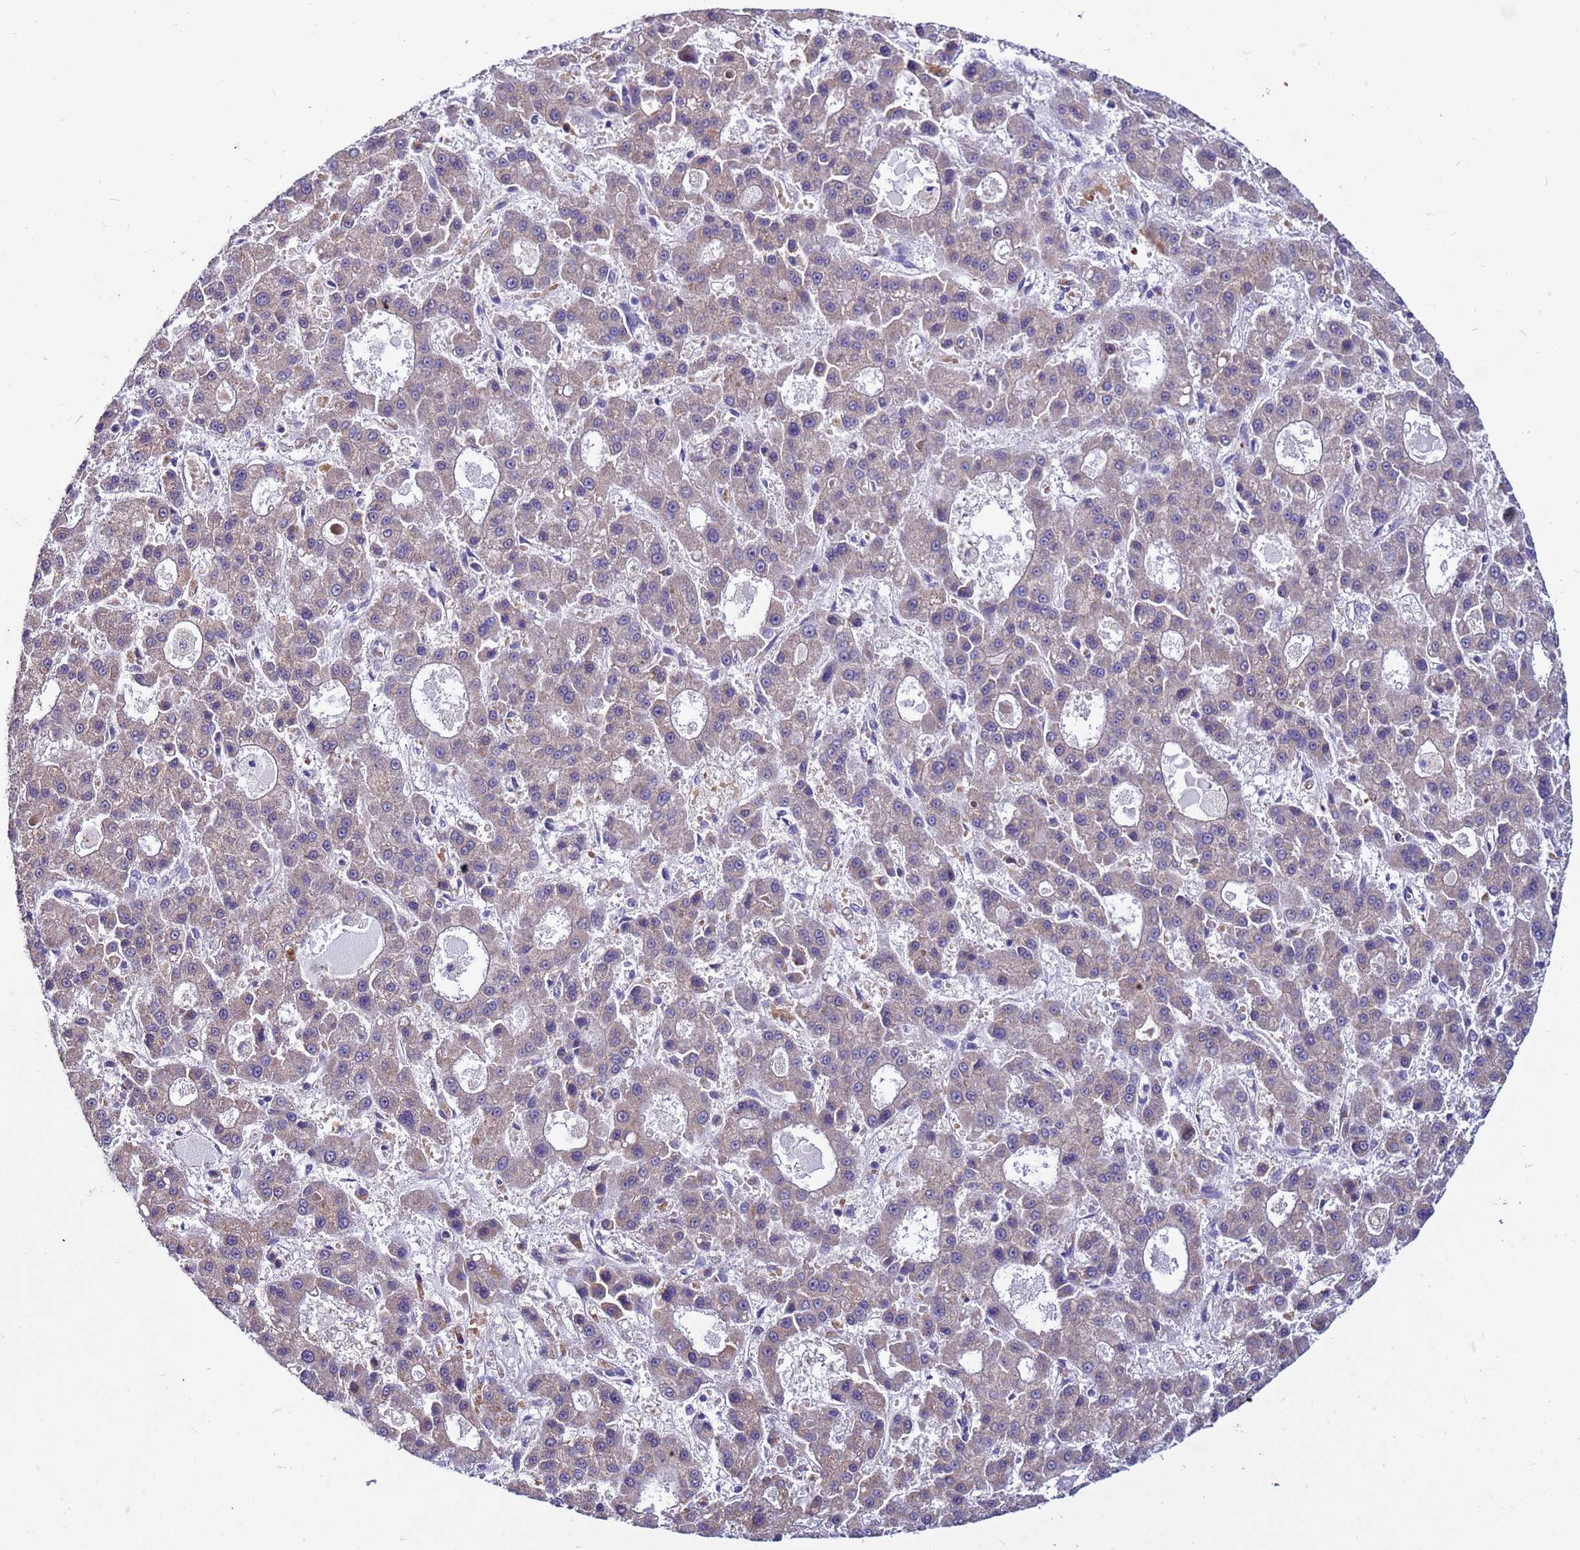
{"staining": {"intensity": "negative", "quantity": "none", "location": "none"}, "tissue": "liver cancer", "cell_type": "Tumor cells", "image_type": "cancer", "snomed": [{"axis": "morphology", "description": "Carcinoma, Hepatocellular, NOS"}, {"axis": "topography", "description": "Liver"}], "caption": "Liver cancer (hepatocellular carcinoma) stained for a protein using immunohistochemistry (IHC) displays no expression tumor cells.", "gene": "PKD1", "patient": {"sex": "male", "age": 70}}